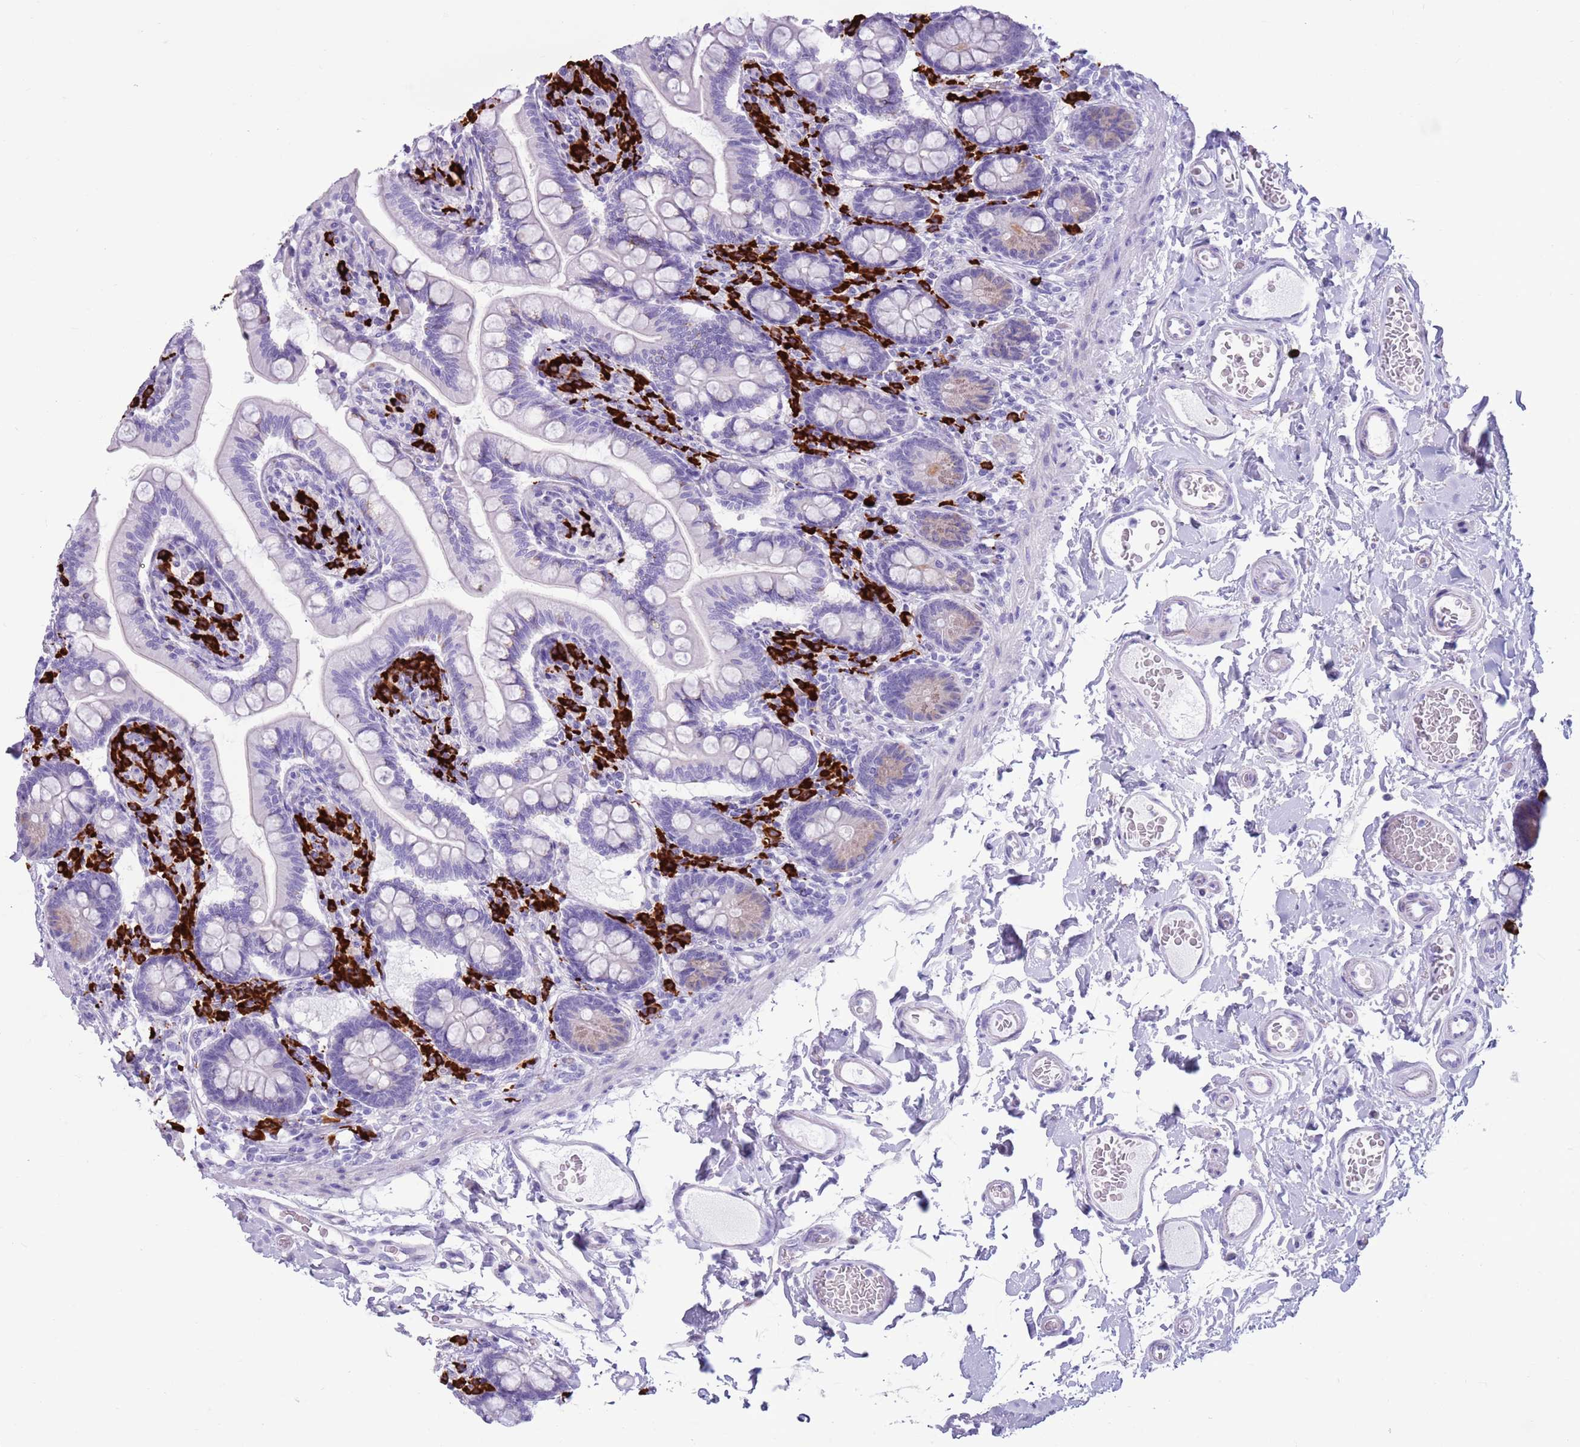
{"staining": {"intensity": "weak", "quantity": "<25%", "location": "cytoplasmic/membranous"}, "tissue": "small intestine", "cell_type": "Glandular cells", "image_type": "normal", "snomed": [{"axis": "morphology", "description": "Normal tissue, NOS"}, {"axis": "topography", "description": "Small intestine"}], "caption": "Protein analysis of benign small intestine reveals no significant expression in glandular cells. (DAB immunohistochemistry visualized using brightfield microscopy, high magnification).", "gene": "ENSG00000263020", "patient": {"sex": "female", "age": 64}}